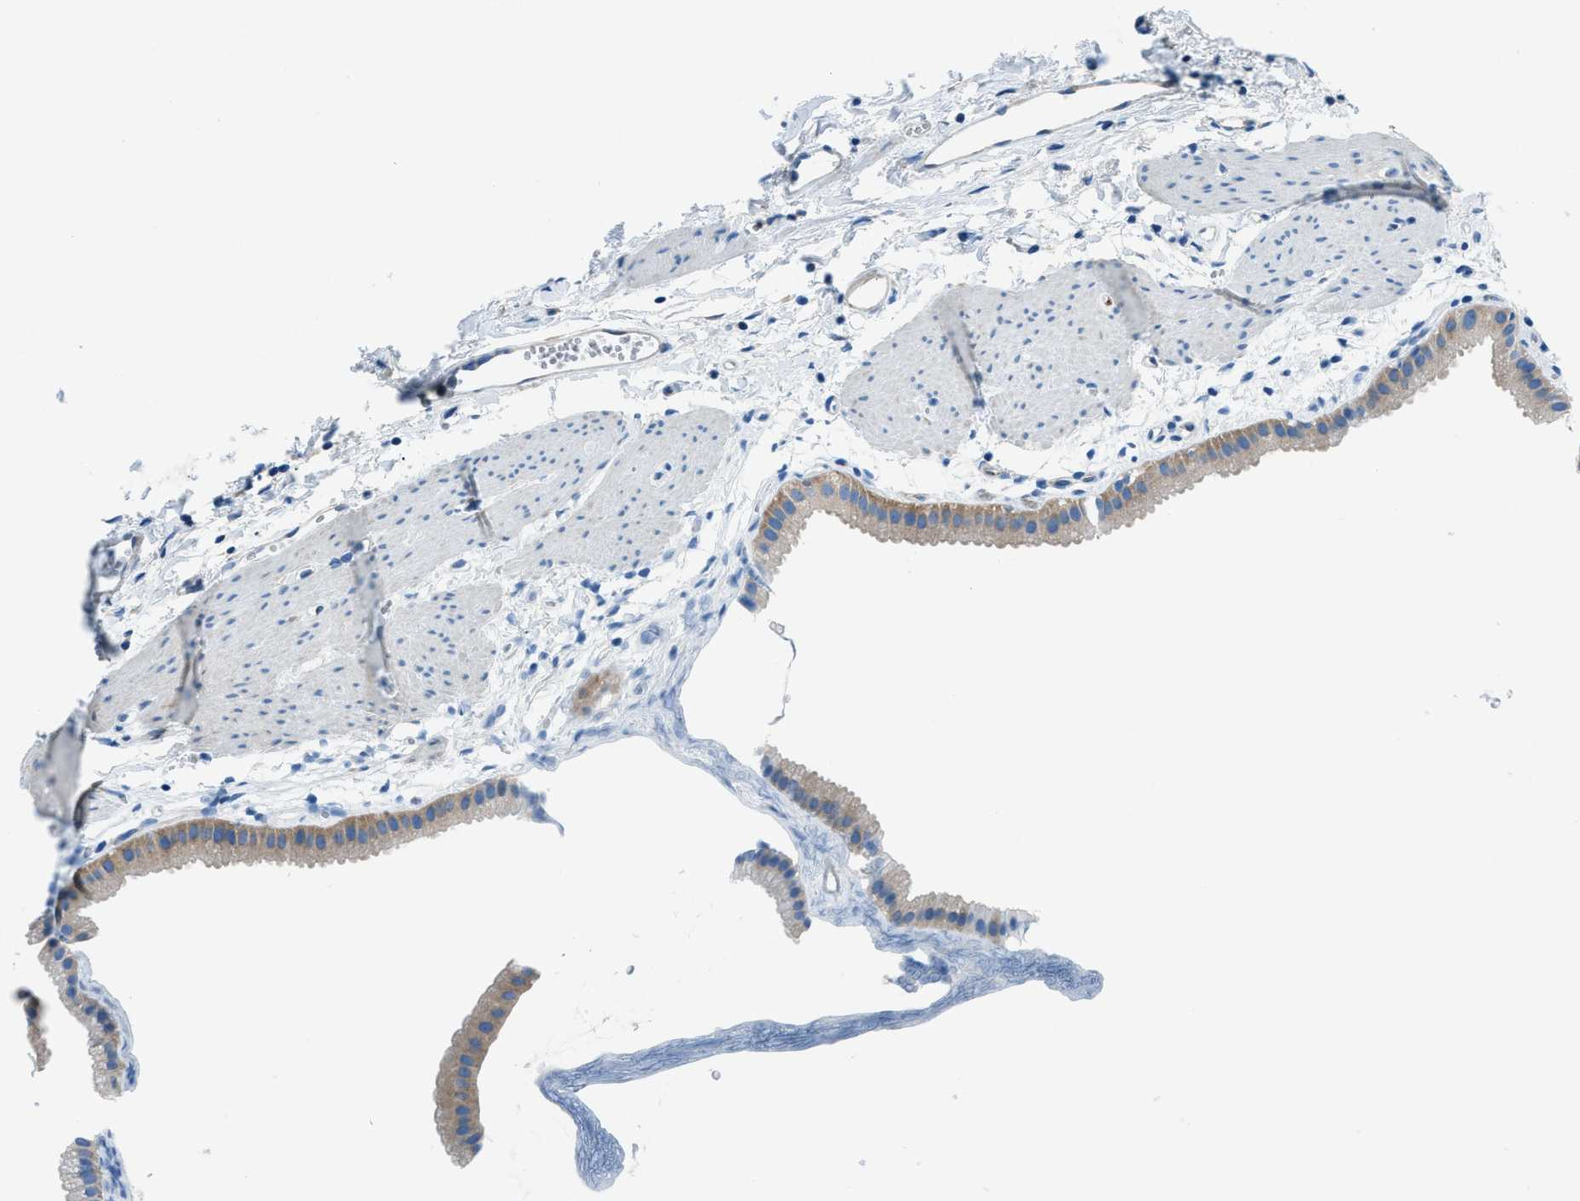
{"staining": {"intensity": "moderate", "quantity": "25%-75%", "location": "cytoplasmic/membranous"}, "tissue": "gallbladder", "cell_type": "Glandular cells", "image_type": "normal", "snomed": [{"axis": "morphology", "description": "Normal tissue, NOS"}, {"axis": "topography", "description": "Gallbladder"}], "caption": "Protein expression analysis of unremarkable human gallbladder reveals moderate cytoplasmic/membranous staining in about 25%-75% of glandular cells.", "gene": "SARS1", "patient": {"sex": "female", "age": 64}}